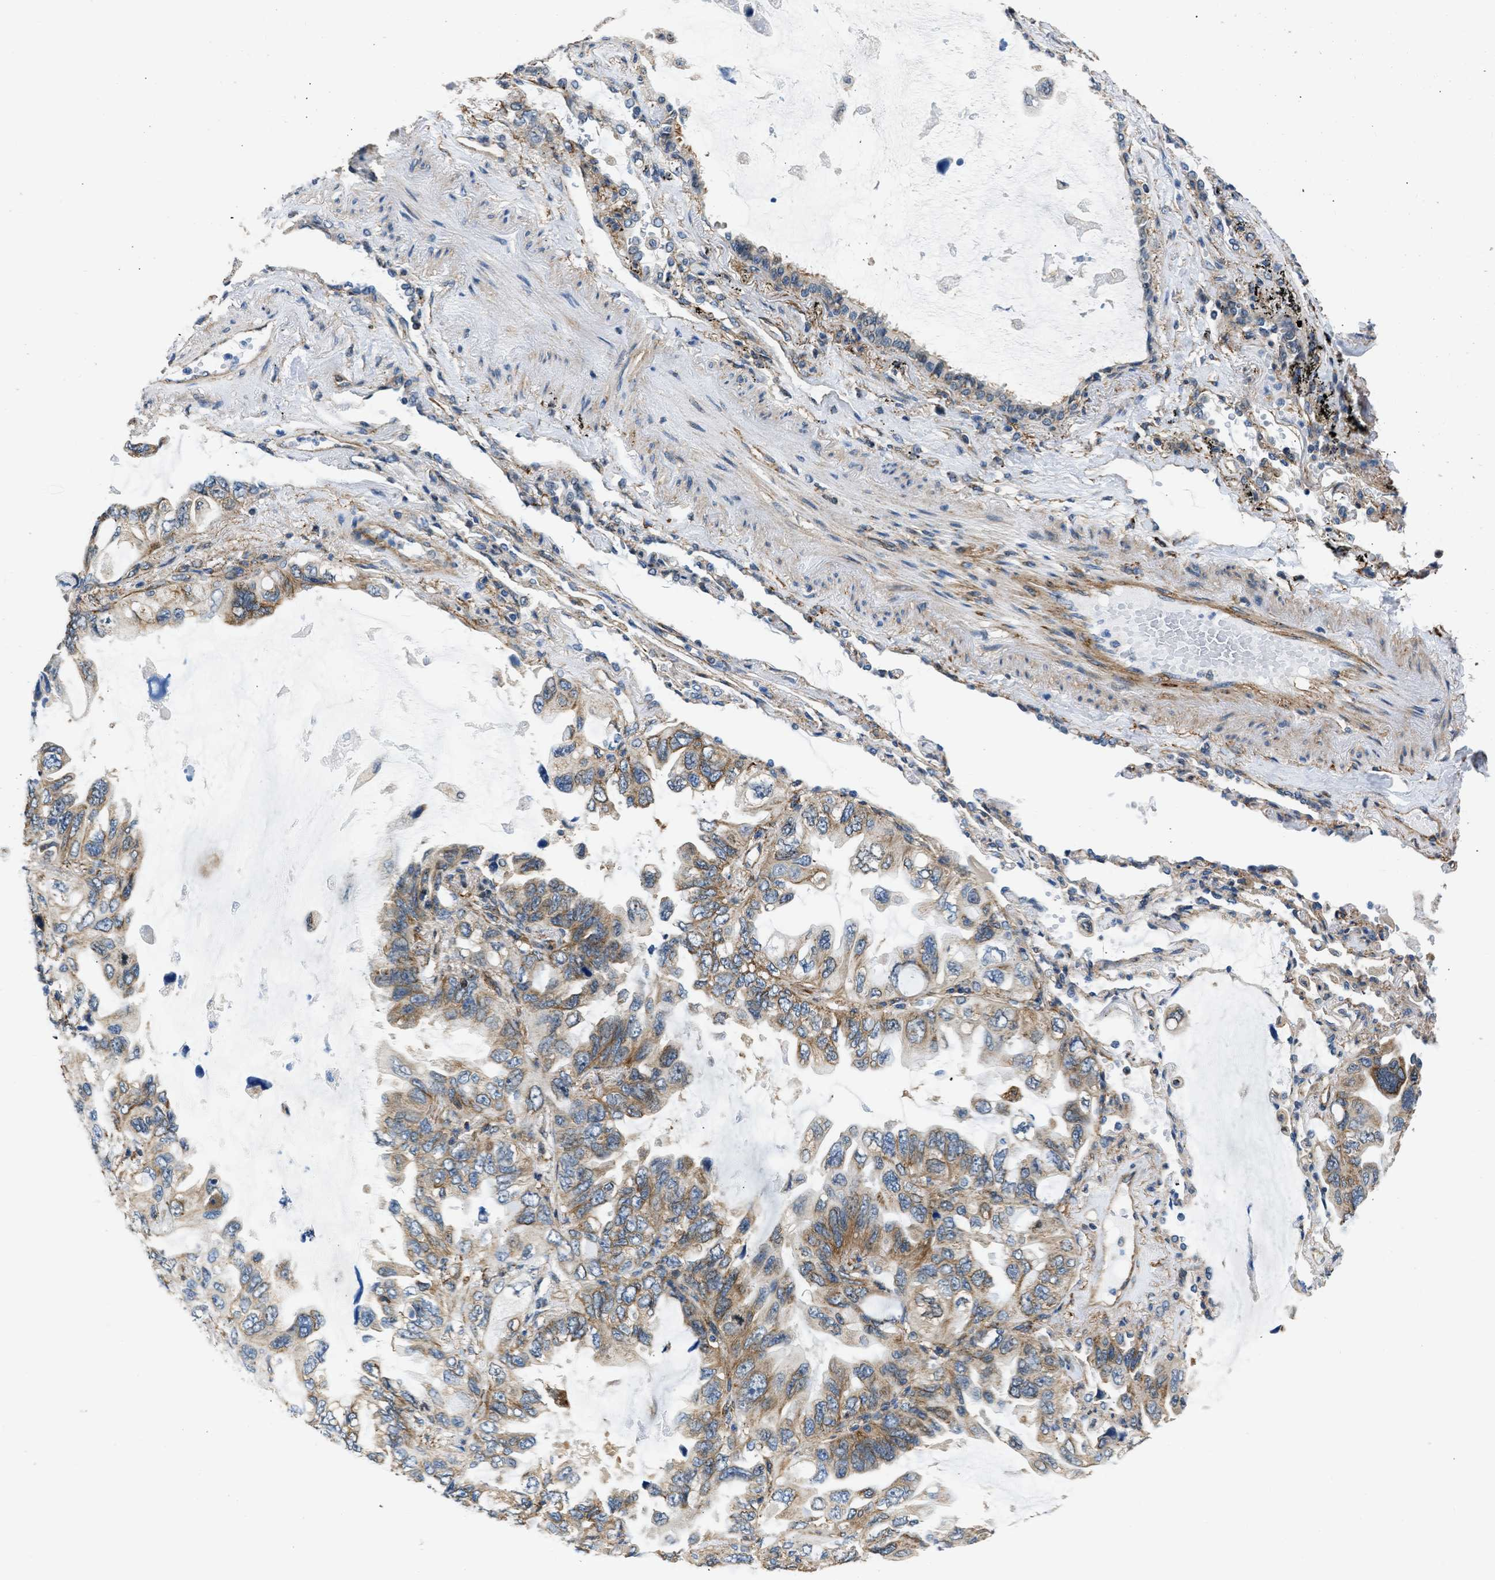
{"staining": {"intensity": "moderate", "quantity": ">75%", "location": "cytoplasmic/membranous"}, "tissue": "lung cancer", "cell_type": "Tumor cells", "image_type": "cancer", "snomed": [{"axis": "morphology", "description": "Squamous cell carcinoma, NOS"}, {"axis": "topography", "description": "Lung"}], "caption": "Lung cancer stained with a protein marker demonstrates moderate staining in tumor cells.", "gene": "SEPTIN2", "patient": {"sex": "female", "age": 73}}